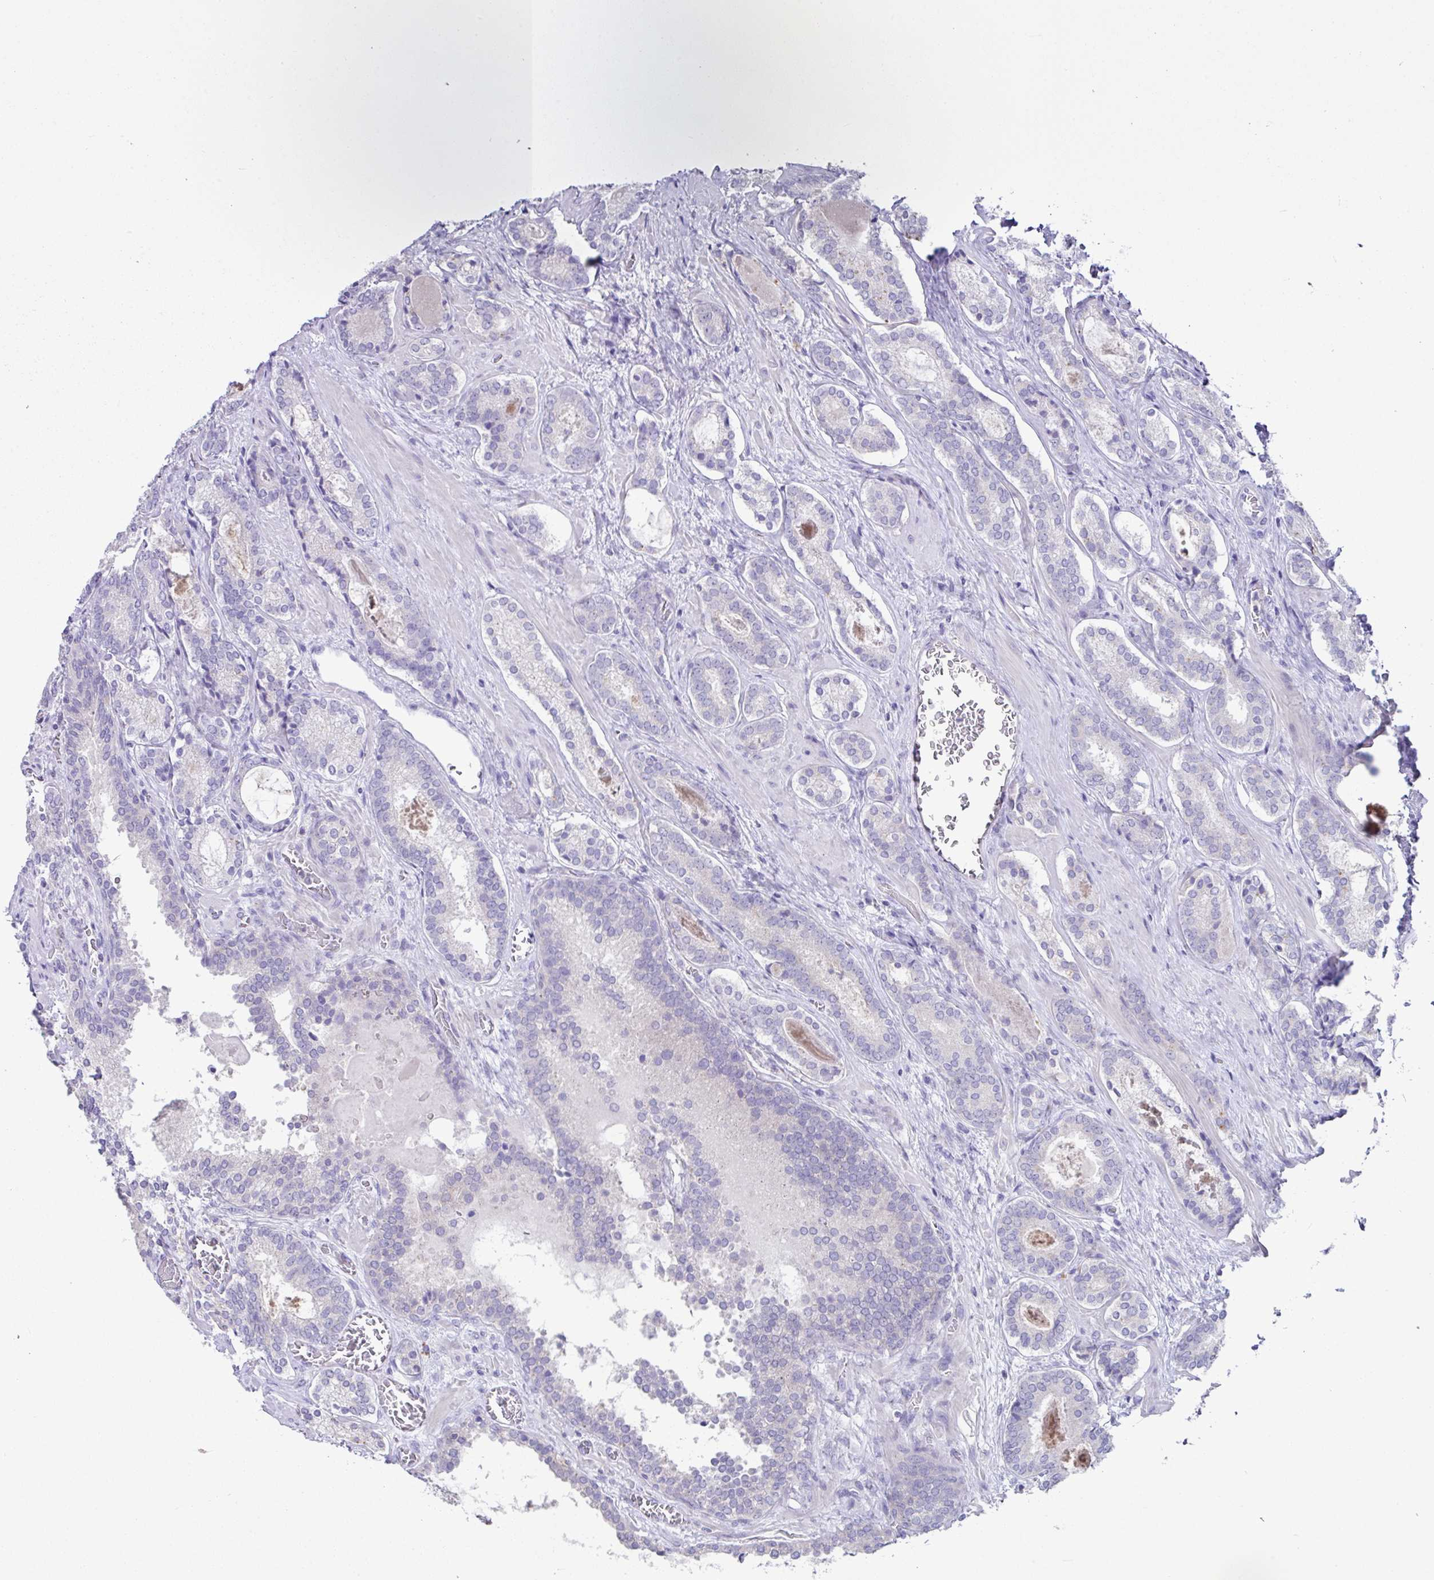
{"staining": {"intensity": "negative", "quantity": "none", "location": "none"}, "tissue": "prostate cancer", "cell_type": "Tumor cells", "image_type": "cancer", "snomed": [{"axis": "morphology", "description": "Adenocarcinoma, Low grade"}, {"axis": "topography", "description": "Prostate"}], "caption": "DAB immunohistochemical staining of low-grade adenocarcinoma (prostate) demonstrates no significant staining in tumor cells.", "gene": "D2HGDH", "patient": {"sex": "male", "age": 62}}